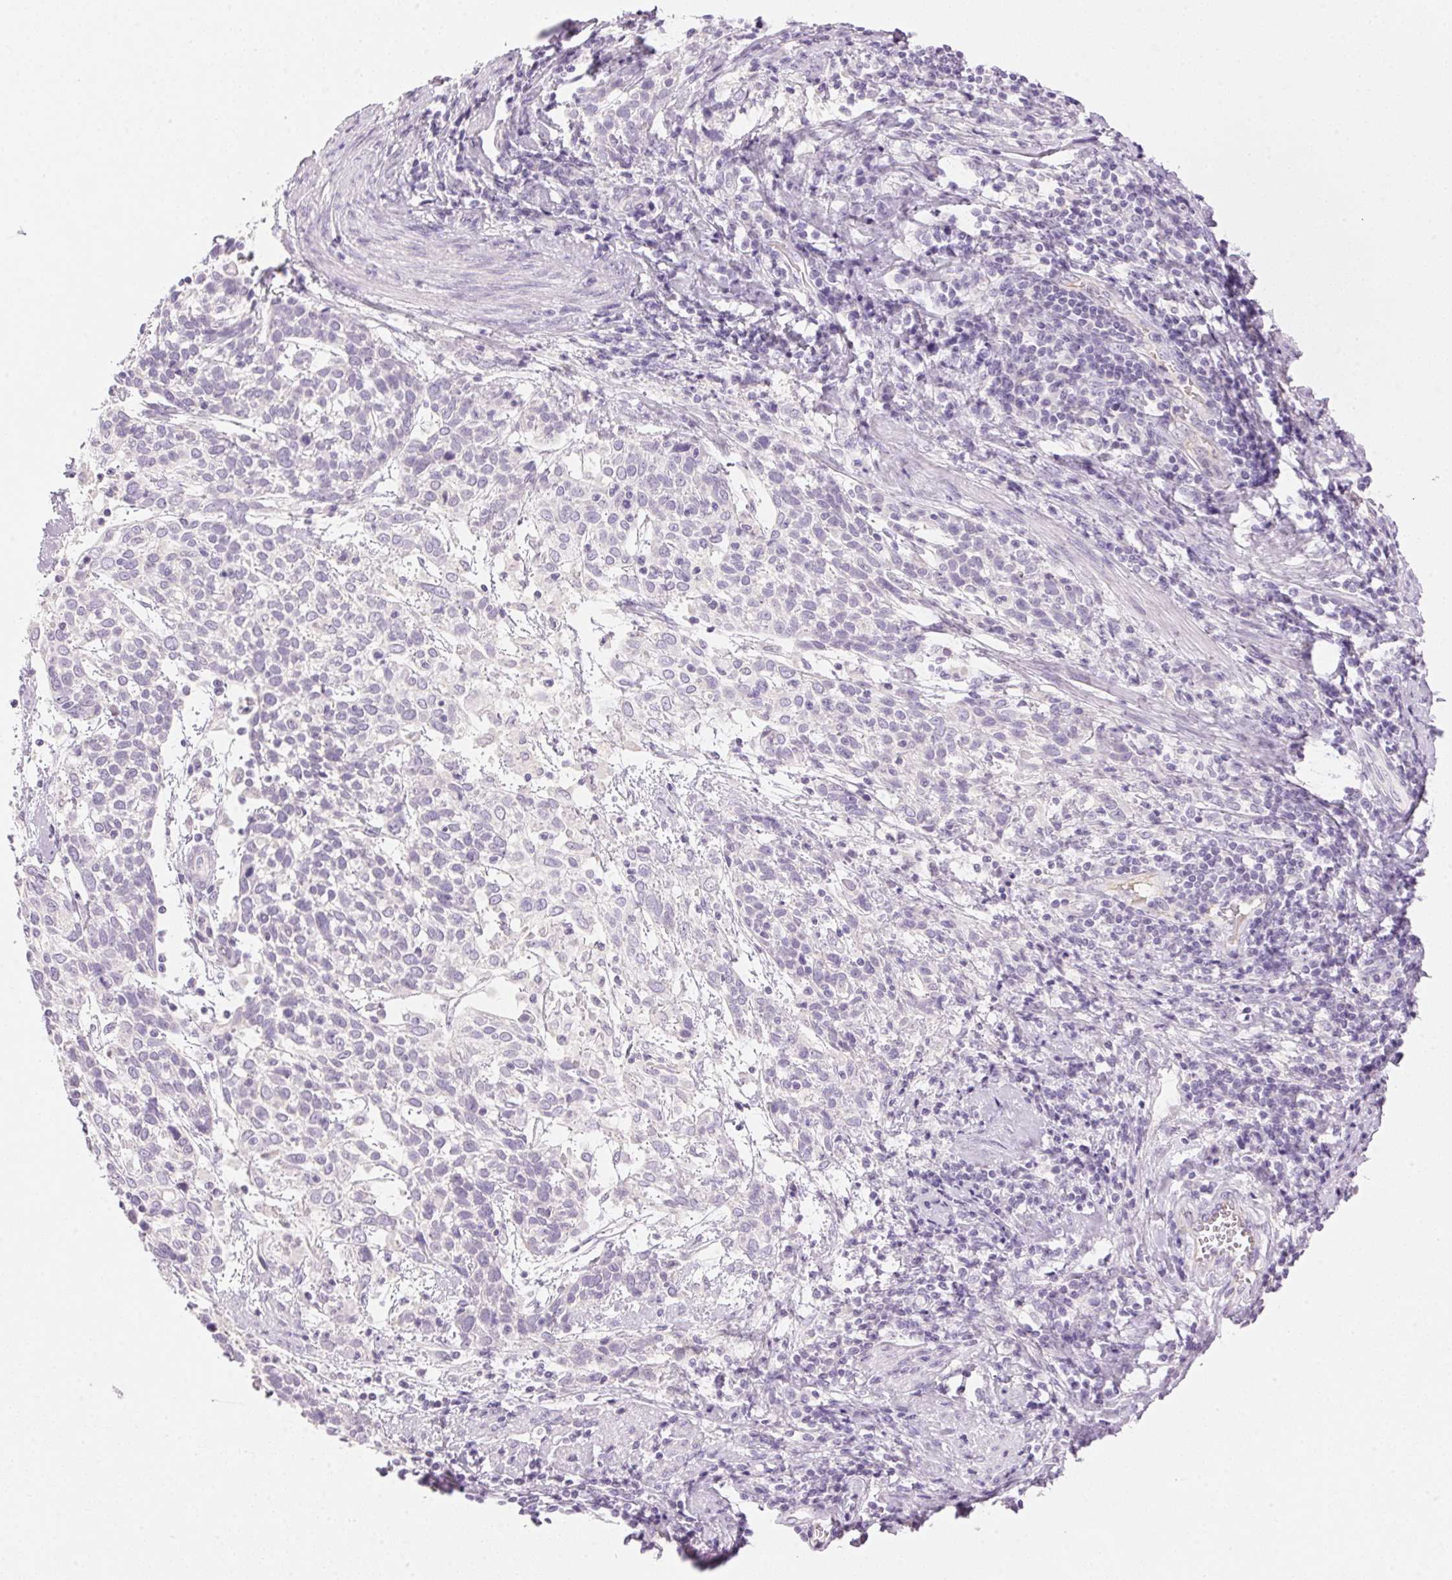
{"staining": {"intensity": "negative", "quantity": "none", "location": "none"}, "tissue": "cervical cancer", "cell_type": "Tumor cells", "image_type": "cancer", "snomed": [{"axis": "morphology", "description": "Squamous cell carcinoma, NOS"}, {"axis": "topography", "description": "Cervix"}], "caption": "The micrograph demonstrates no staining of tumor cells in cervical cancer (squamous cell carcinoma). (IHC, brightfield microscopy, high magnification).", "gene": "HSD17B2", "patient": {"sex": "female", "age": 61}}